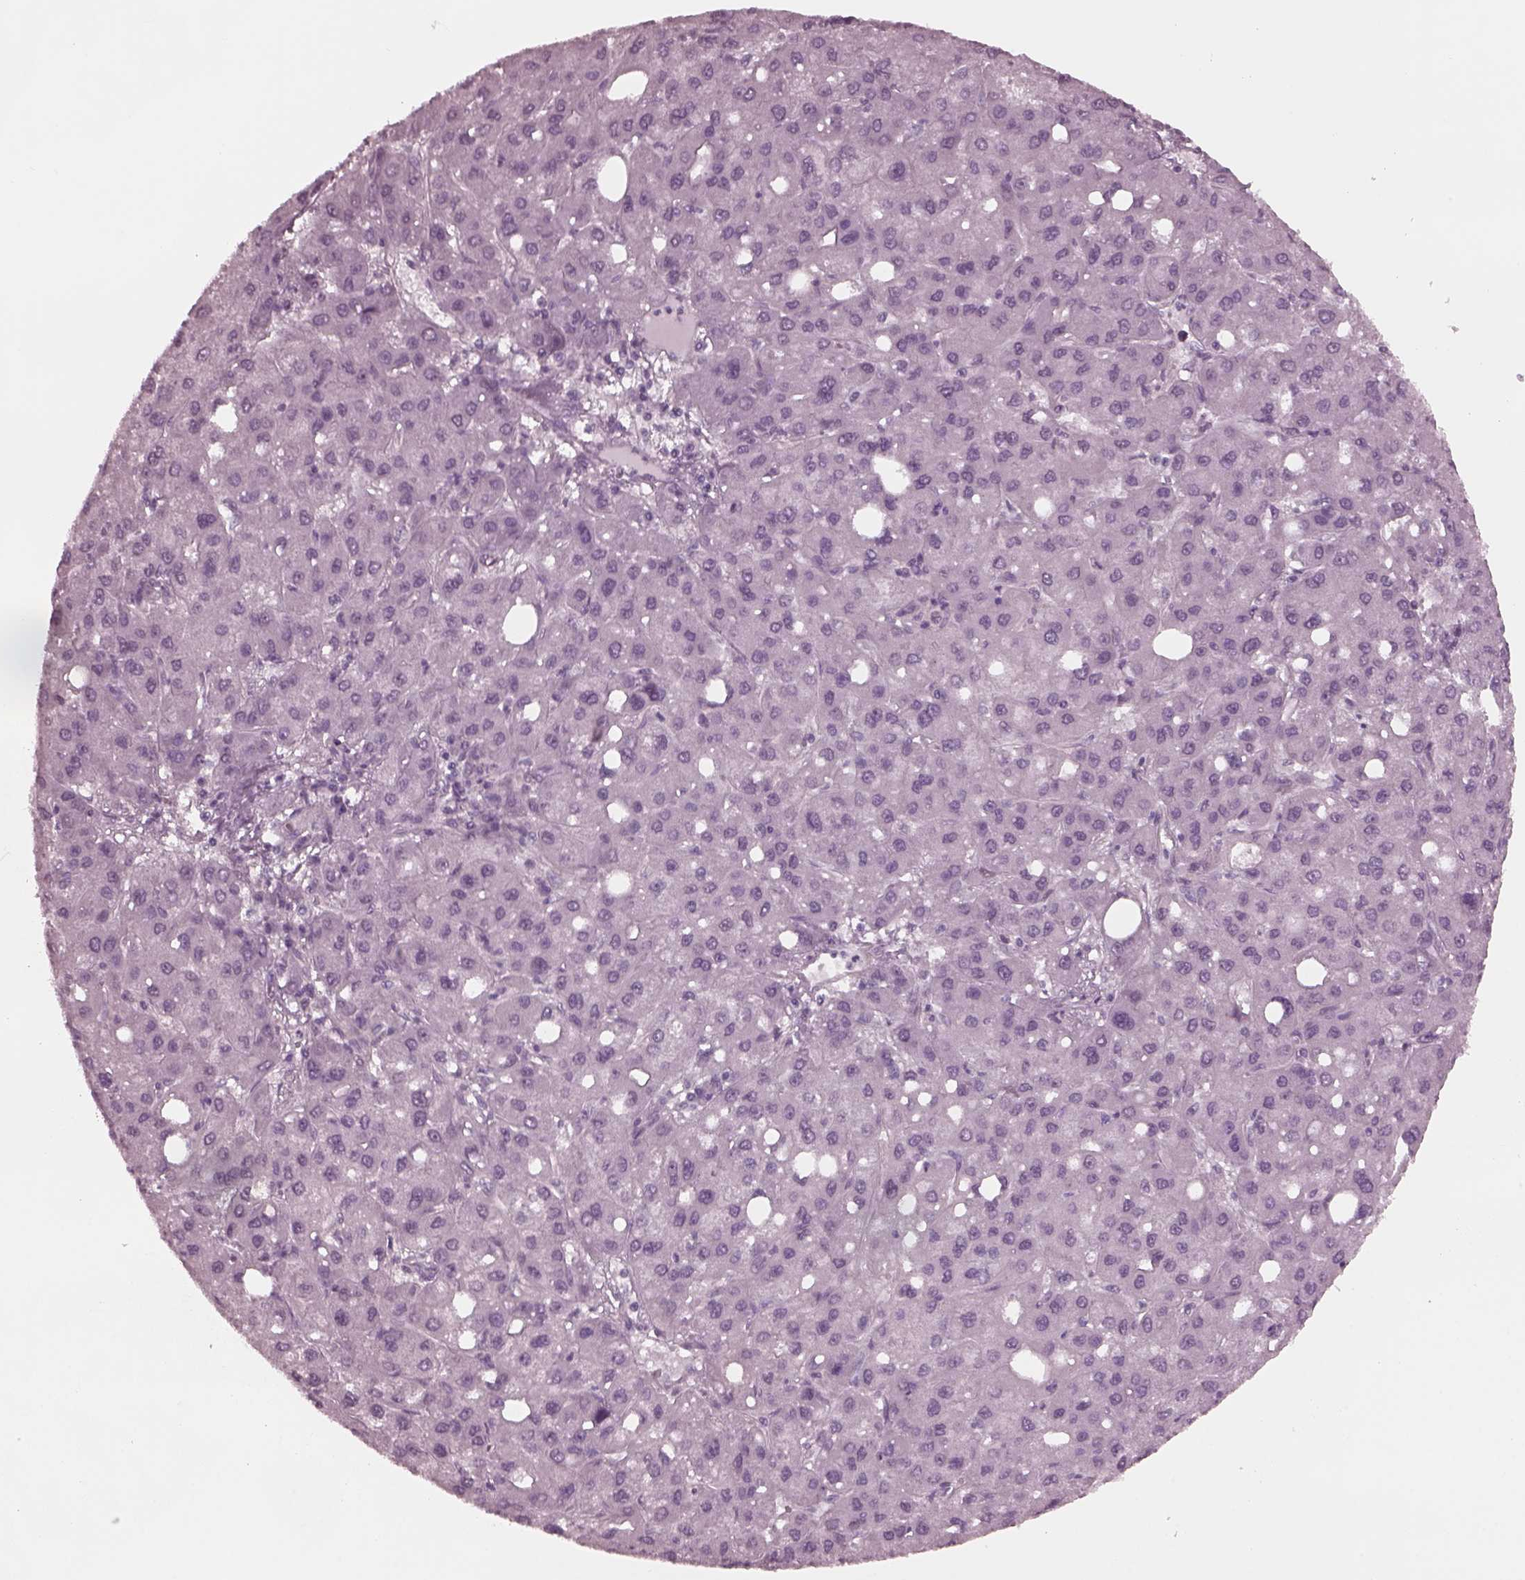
{"staining": {"intensity": "negative", "quantity": "none", "location": "none"}, "tissue": "liver cancer", "cell_type": "Tumor cells", "image_type": "cancer", "snomed": [{"axis": "morphology", "description": "Carcinoma, Hepatocellular, NOS"}, {"axis": "topography", "description": "Liver"}], "caption": "High magnification brightfield microscopy of liver hepatocellular carcinoma stained with DAB (brown) and counterstained with hematoxylin (blue): tumor cells show no significant staining.", "gene": "YY2", "patient": {"sex": "male", "age": 73}}